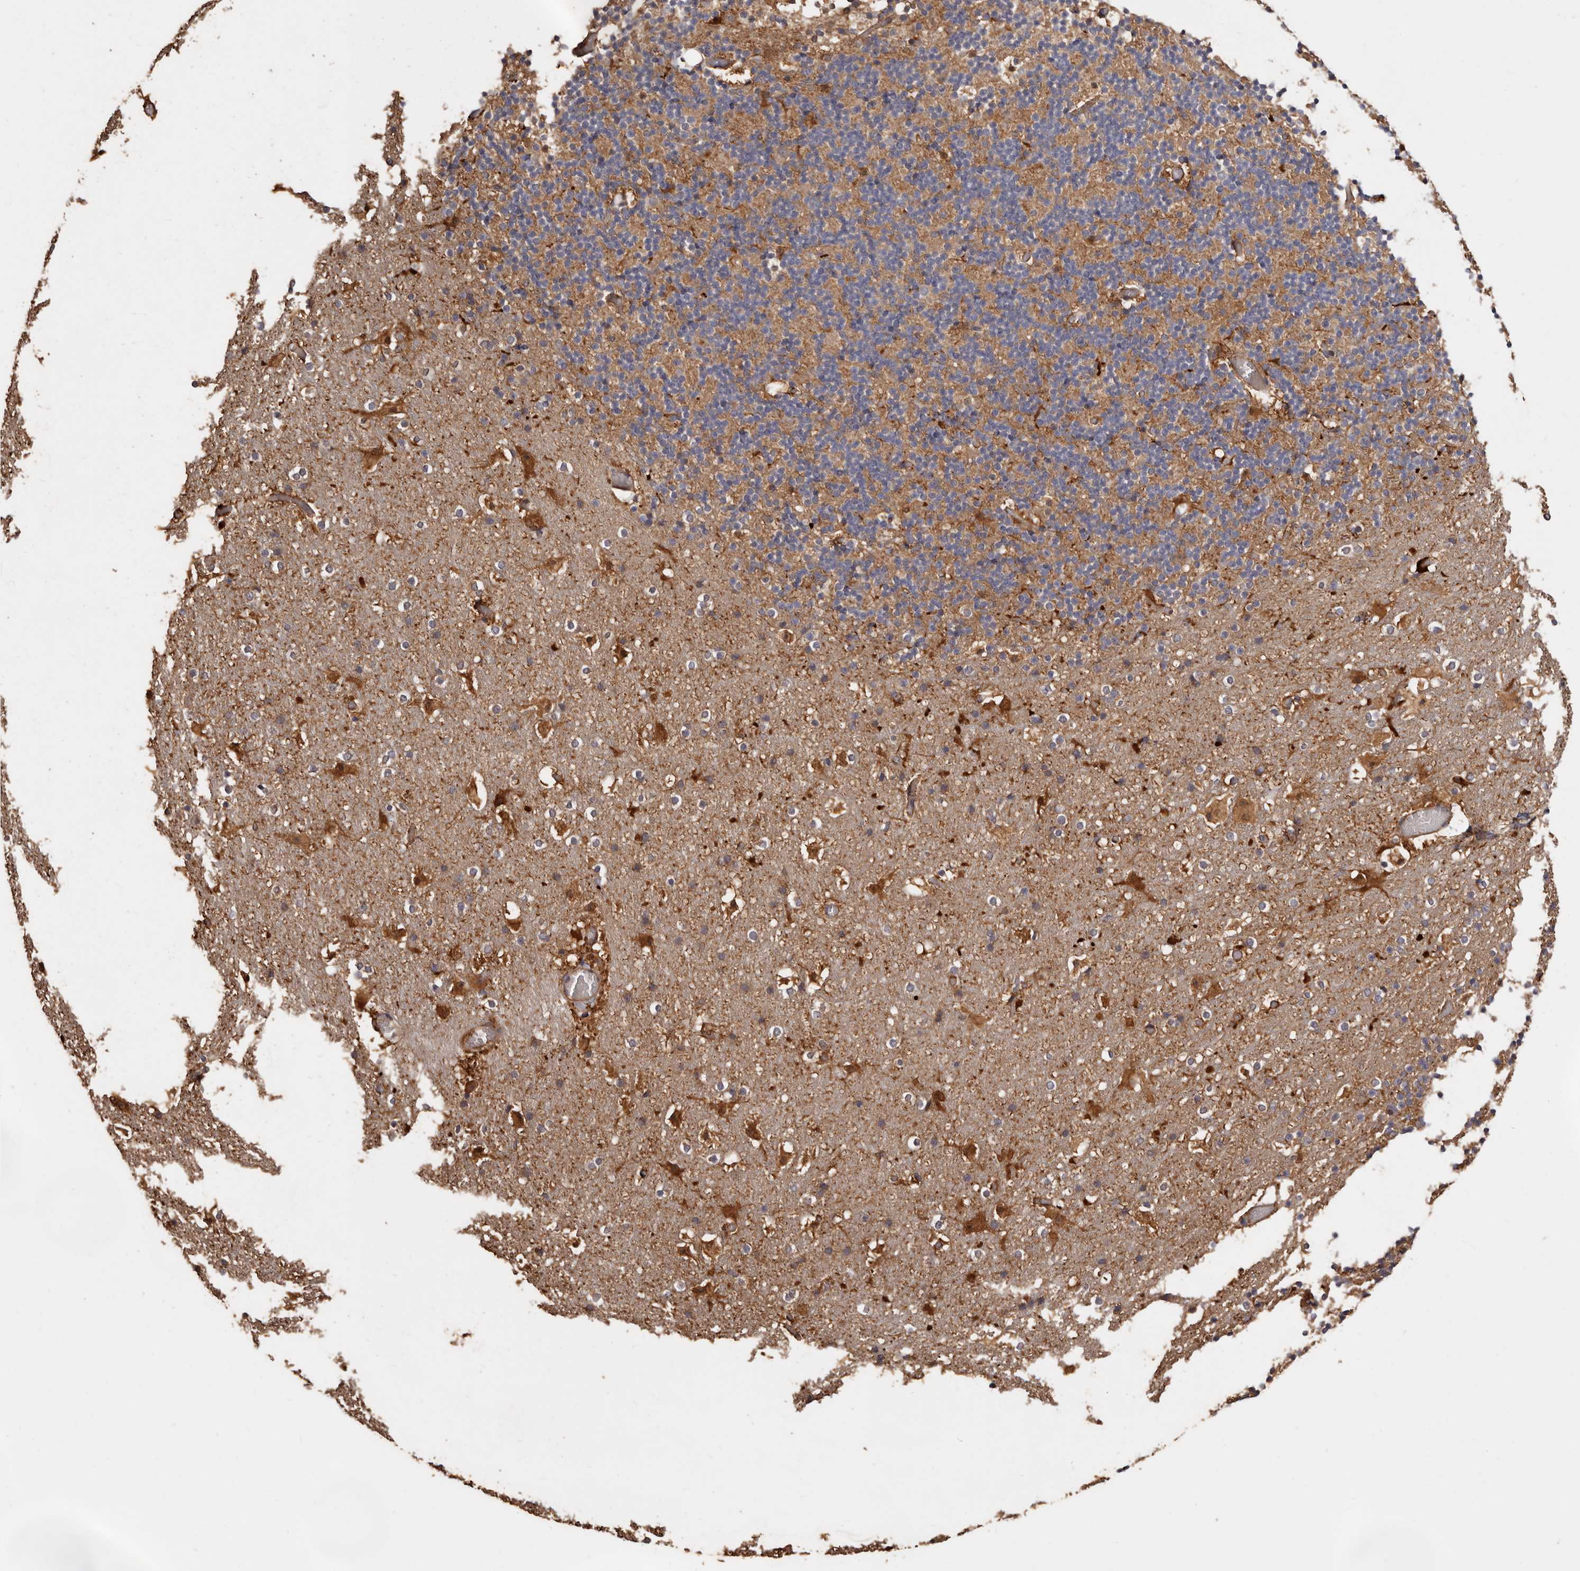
{"staining": {"intensity": "moderate", "quantity": ">75%", "location": "cytoplasmic/membranous"}, "tissue": "cerebellum", "cell_type": "Cells in granular layer", "image_type": "normal", "snomed": [{"axis": "morphology", "description": "Normal tissue, NOS"}, {"axis": "topography", "description": "Cerebellum"}], "caption": "Moderate cytoplasmic/membranous expression is present in about >75% of cells in granular layer in unremarkable cerebellum.", "gene": "COQ8B", "patient": {"sex": "male", "age": 57}}